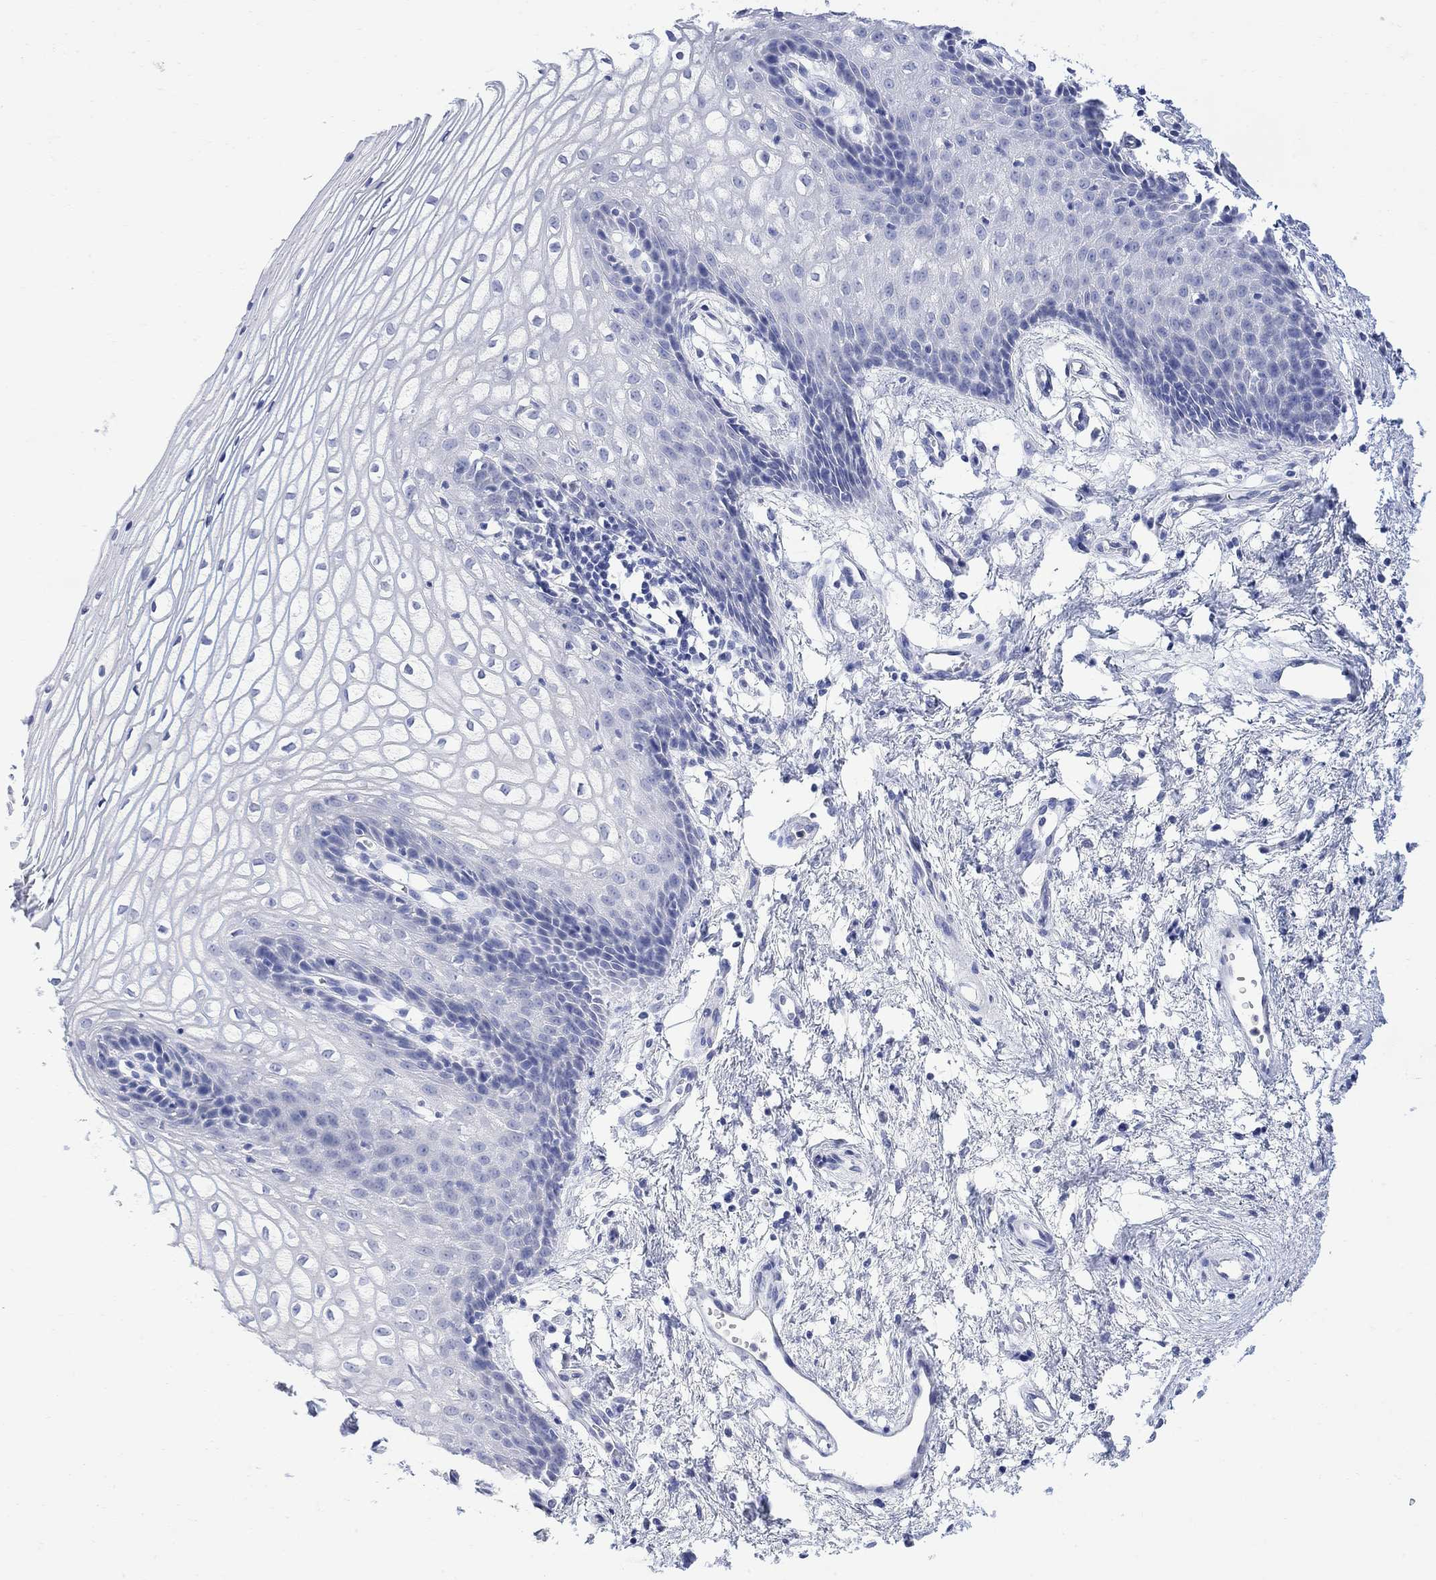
{"staining": {"intensity": "negative", "quantity": "none", "location": "none"}, "tissue": "vagina", "cell_type": "Squamous epithelial cells", "image_type": "normal", "snomed": [{"axis": "morphology", "description": "Normal tissue, NOS"}, {"axis": "topography", "description": "Vagina"}], "caption": "High magnification brightfield microscopy of normal vagina stained with DAB (brown) and counterstained with hematoxylin (blue): squamous epithelial cells show no significant expression. Nuclei are stained in blue.", "gene": "FBP2", "patient": {"sex": "female", "age": 34}}